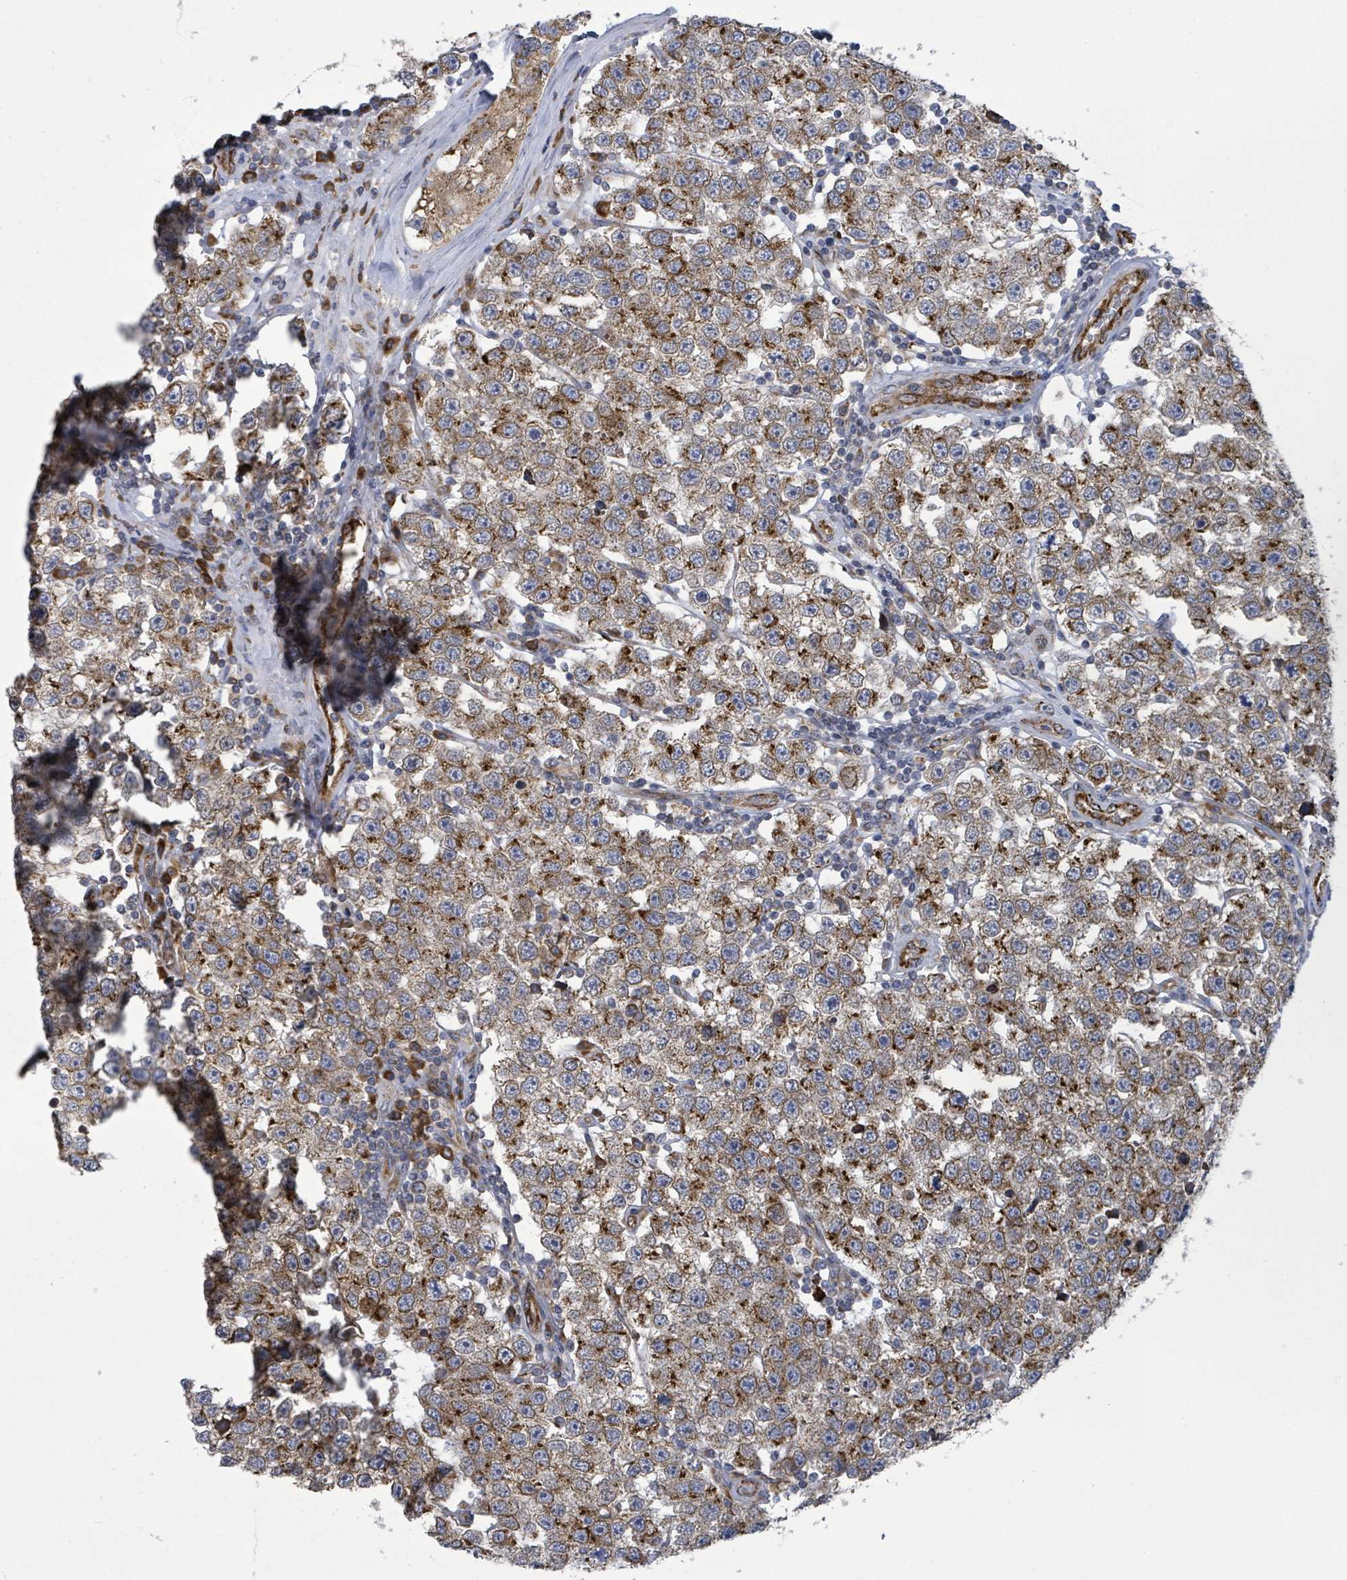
{"staining": {"intensity": "strong", "quantity": "25%-75%", "location": "cytoplasmic/membranous"}, "tissue": "testis cancer", "cell_type": "Tumor cells", "image_type": "cancer", "snomed": [{"axis": "morphology", "description": "Seminoma, NOS"}, {"axis": "topography", "description": "Testis"}], "caption": "Immunohistochemistry of human testis seminoma demonstrates high levels of strong cytoplasmic/membranous staining in approximately 25%-75% of tumor cells.", "gene": "NOMO1", "patient": {"sex": "male", "age": 34}}